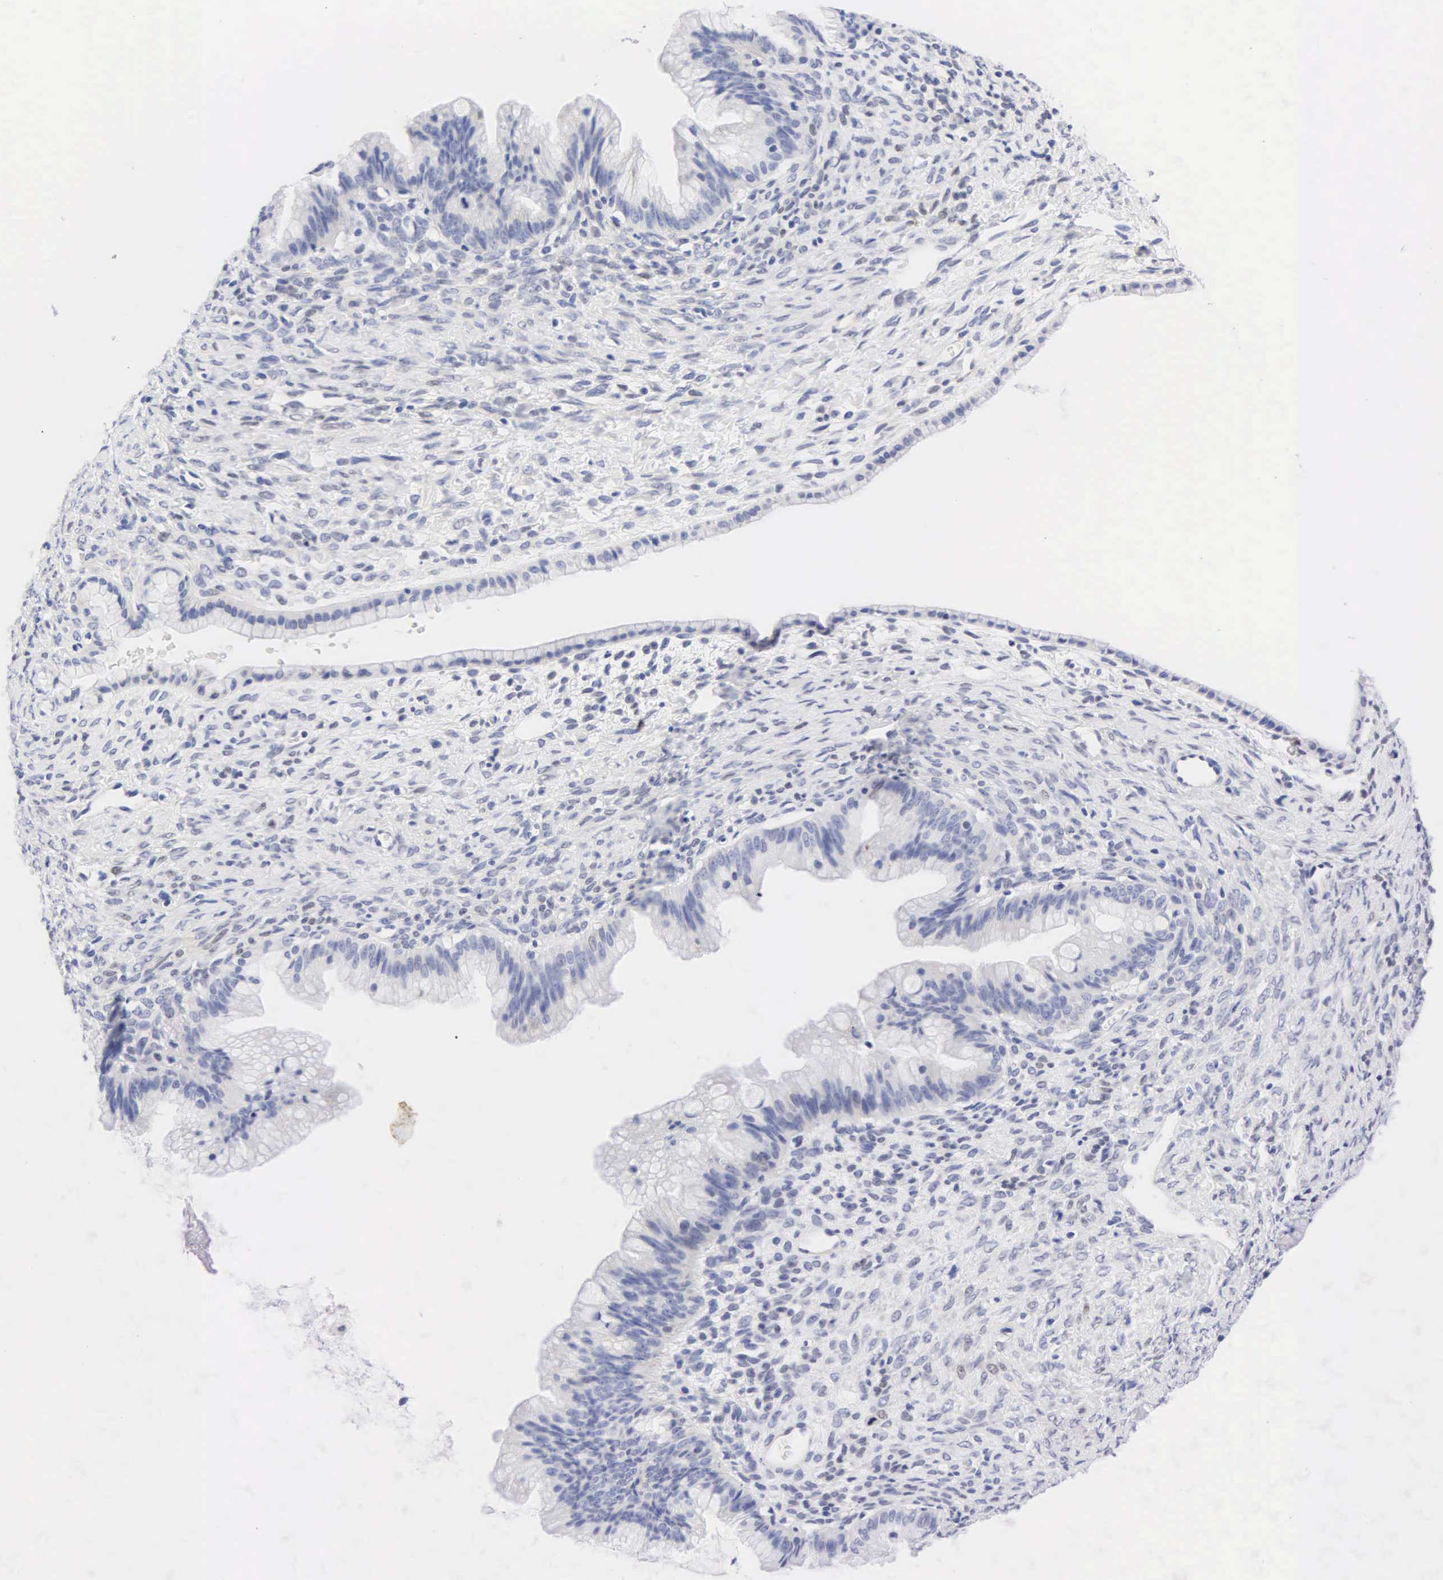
{"staining": {"intensity": "negative", "quantity": "none", "location": "none"}, "tissue": "ovarian cancer", "cell_type": "Tumor cells", "image_type": "cancer", "snomed": [{"axis": "morphology", "description": "Cystadenocarcinoma, mucinous, NOS"}, {"axis": "topography", "description": "Ovary"}], "caption": "An image of human mucinous cystadenocarcinoma (ovarian) is negative for staining in tumor cells.", "gene": "PGR", "patient": {"sex": "female", "age": 25}}